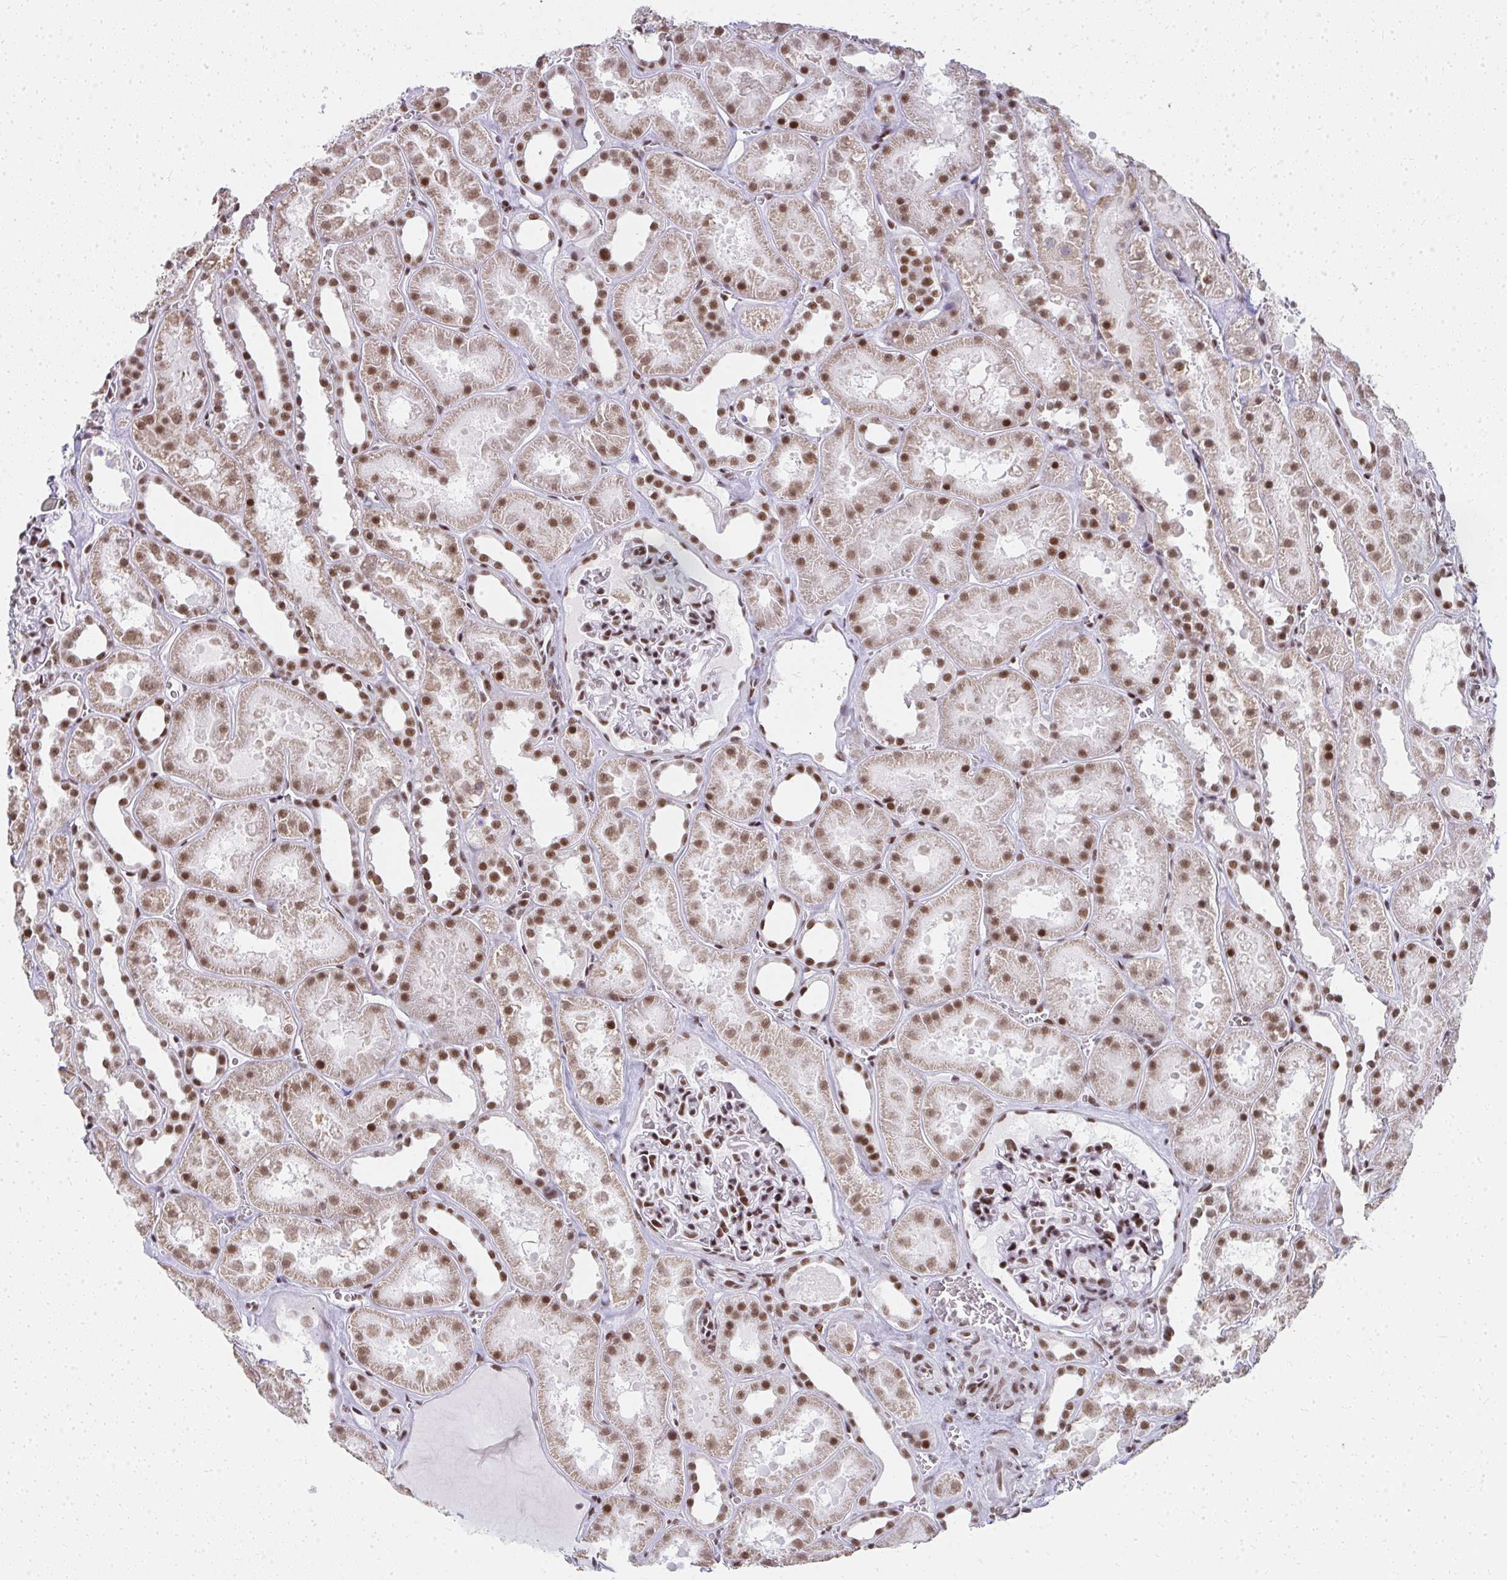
{"staining": {"intensity": "moderate", "quantity": ">75%", "location": "nuclear"}, "tissue": "kidney", "cell_type": "Cells in glomeruli", "image_type": "normal", "snomed": [{"axis": "morphology", "description": "Normal tissue, NOS"}, {"axis": "topography", "description": "Kidney"}], "caption": "Benign kidney reveals moderate nuclear positivity in about >75% of cells in glomeruli, visualized by immunohistochemistry. The staining was performed using DAB (3,3'-diaminobenzidine), with brown indicating positive protein expression. Nuclei are stained blue with hematoxylin.", "gene": "CREBBP", "patient": {"sex": "female", "age": 41}}